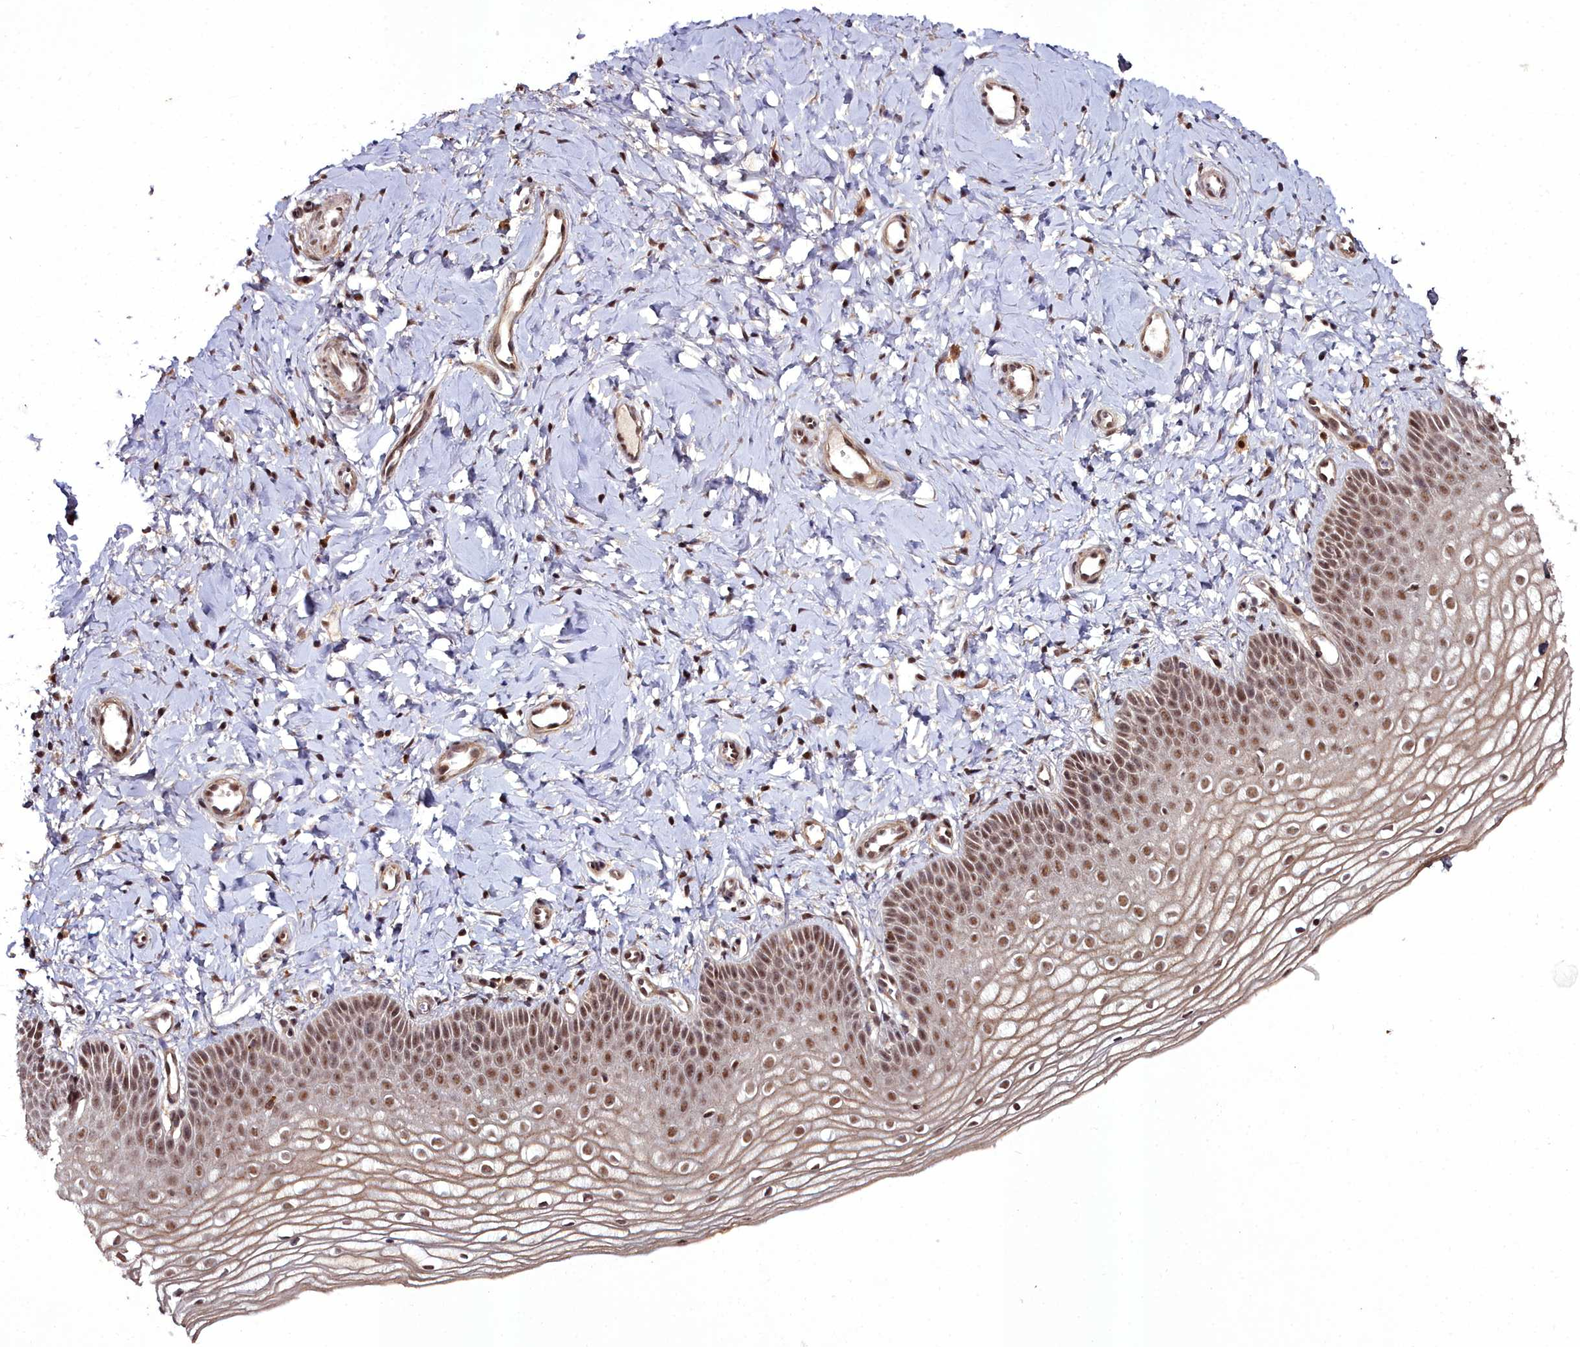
{"staining": {"intensity": "moderate", "quantity": ">75%", "location": "cytoplasmic/membranous,nuclear"}, "tissue": "vagina", "cell_type": "Squamous epithelial cells", "image_type": "normal", "snomed": [{"axis": "morphology", "description": "Normal tissue, NOS"}, {"axis": "topography", "description": "Vagina"}], "caption": "This histopathology image exhibits benign vagina stained with IHC to label a protein in brown. The cytoplasmic/membranous,nuclear of squamous epithelial cells show moderate positivity for the protein. Nuclei are counter-stained blue.", "gene": "CXXC1", "patient": {"sex": "female", "age": 68}}